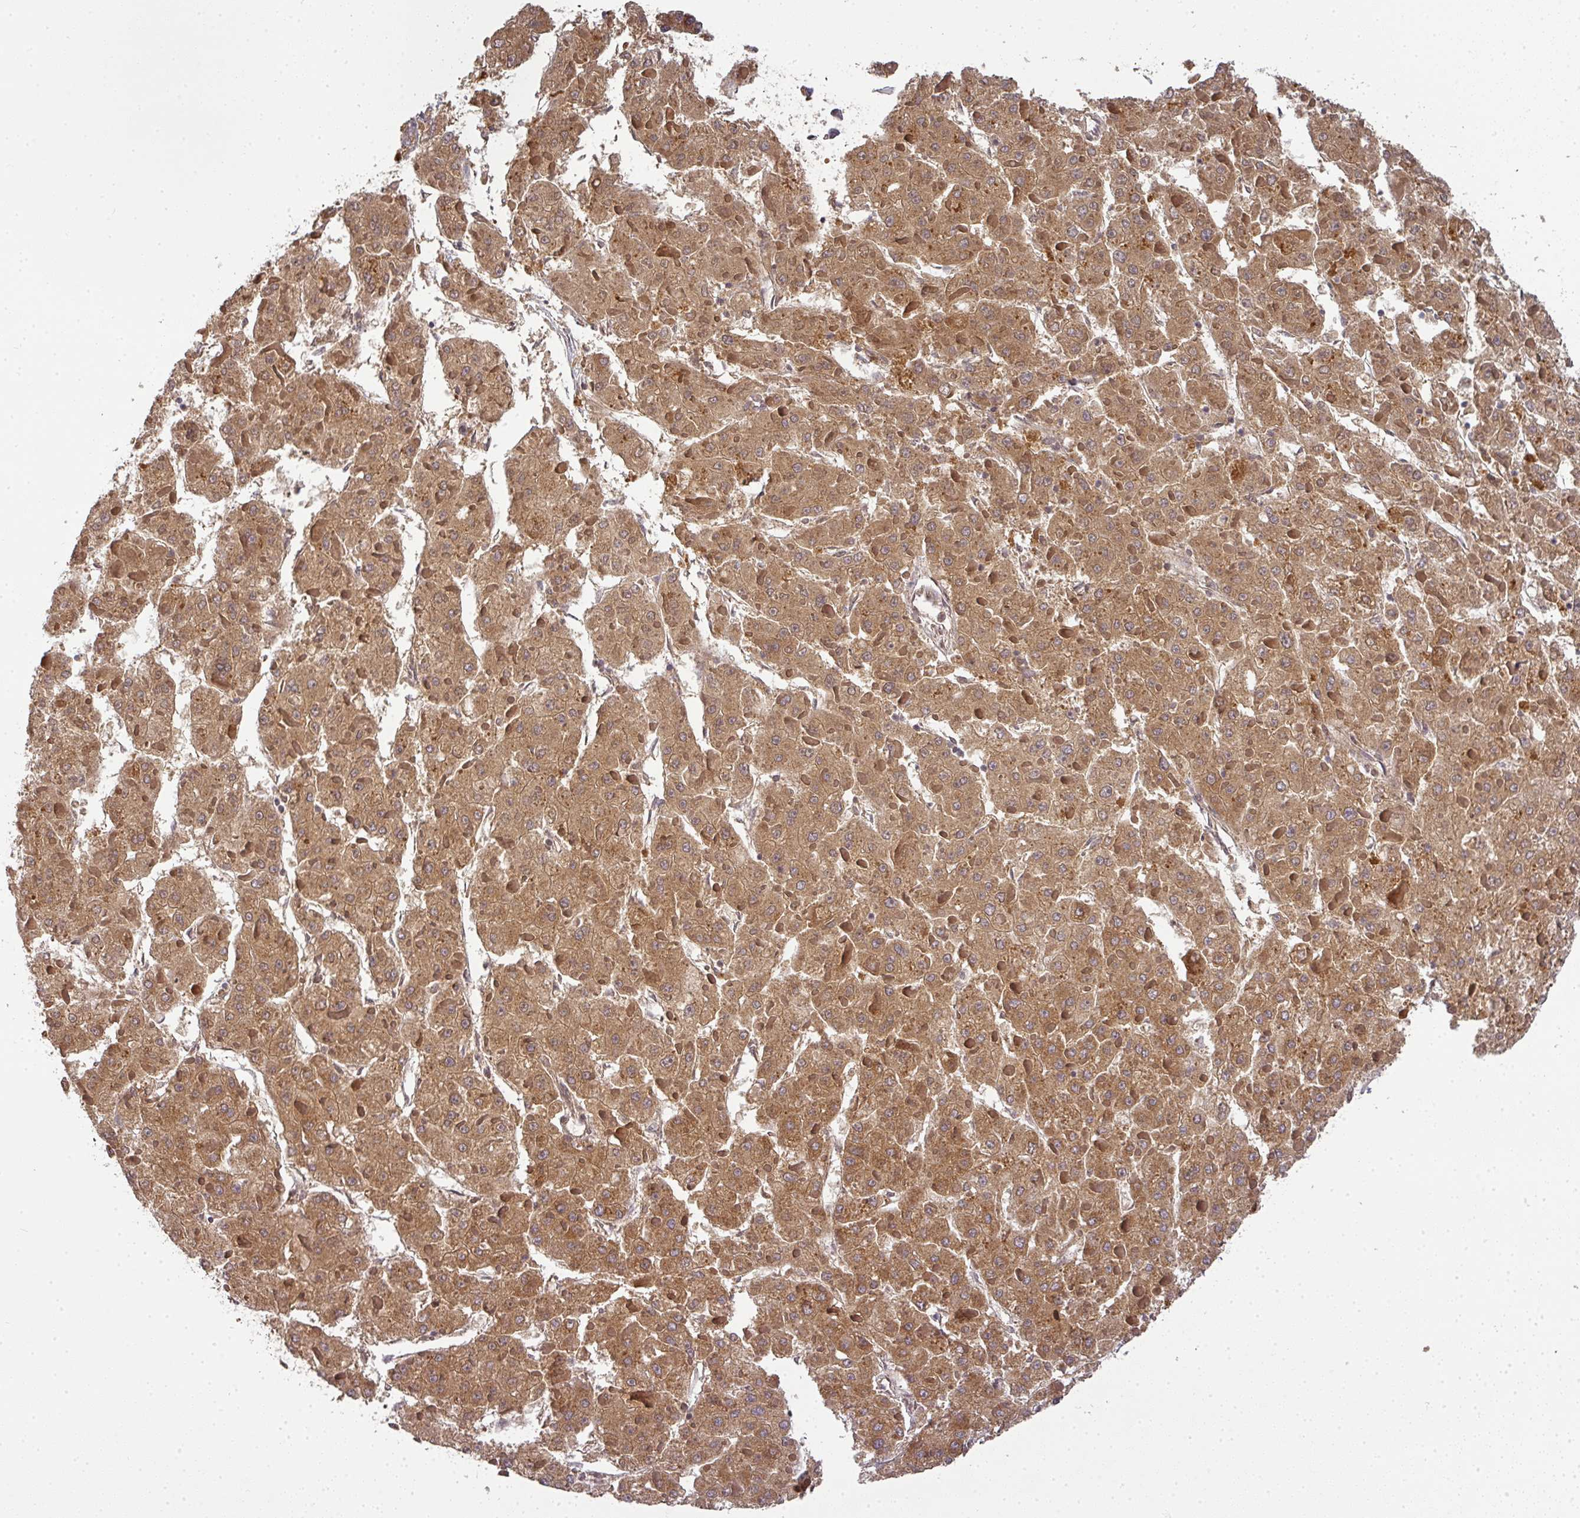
{"staining": {"intensity": "moderate", "quantity": ">75%", "location": "cytoplasmic/membranous"}, "tissue": "liver cancer", "cell_type": "Tumor cells", "image_type": "cancer", "snomed": [{"axis": "morphology", "description": "Carcinoma, Hepatocellular, NOS"}, {"axis": "topography", "description": "Liver"}], "caption": "A brown stain labels moderate cytoplasmic/membranous expression of a protein in liver cancer tumor cells.", "gene": "MALSU1", "patient": {"sex": "female", "age": 73}}